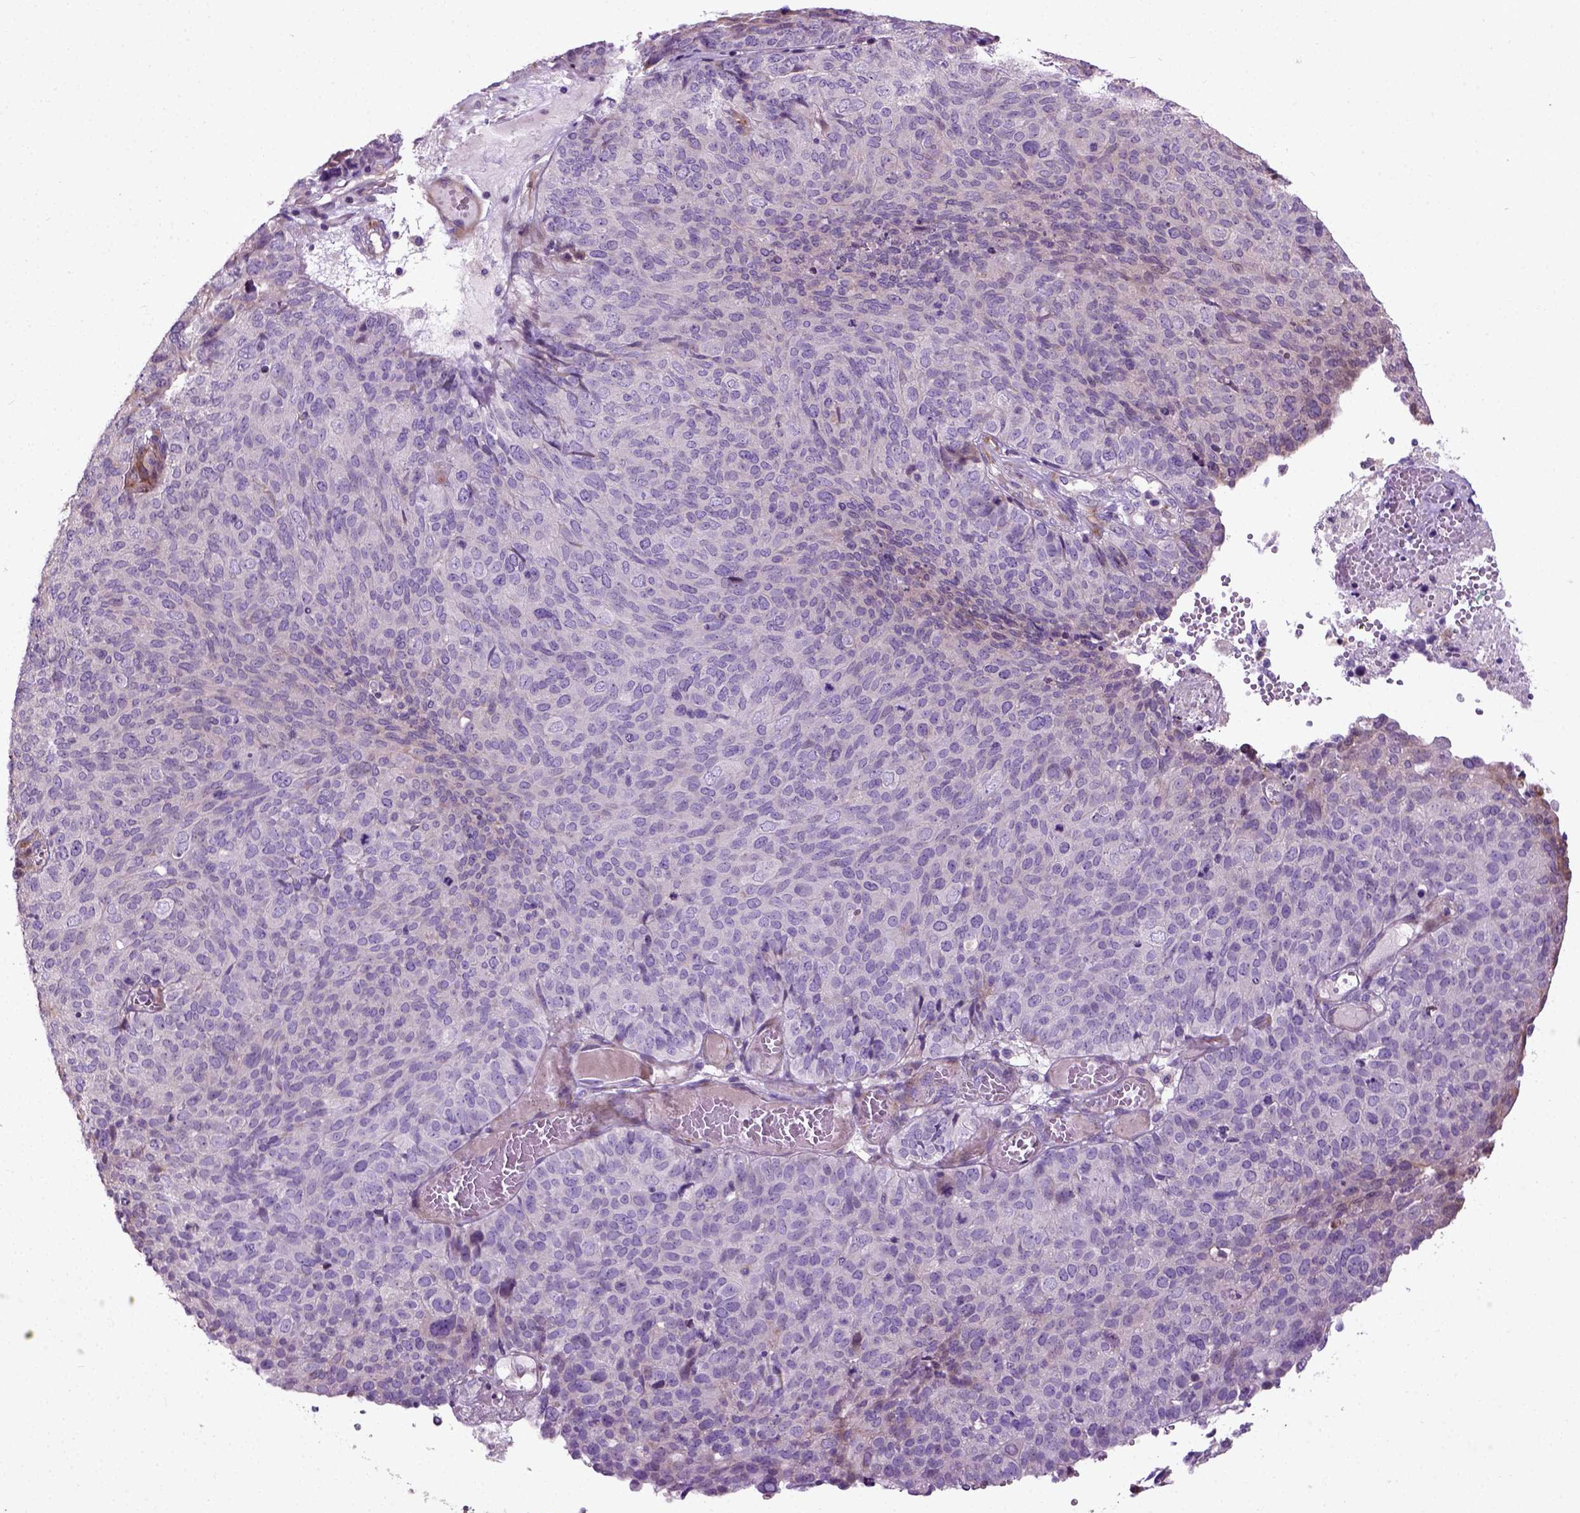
{"staining": {"intensity": "negative", "quantity": "none", "location": "none"}, "tissue": "ovarian cancer", "cell_type": "Tumor cells", "image_type": "cancer", "snomed": [{"axis": "morphology", "description": "Carcinoma, endometroid"}, {"axis": "topography", "description": "Ovary"}], "caption": "Immunohistochemical staining of human ovarian cancer (endometroid carcinoma) demonstrates no significant expression in tumor cells. The staining was performed using DAB to visualize the protein expression in brown, while the nuclei were stained in blue with hematoxylin (Magnification: 20x).", "gene": "PKP3", "patient": {"sex": "female", "age": 58}}